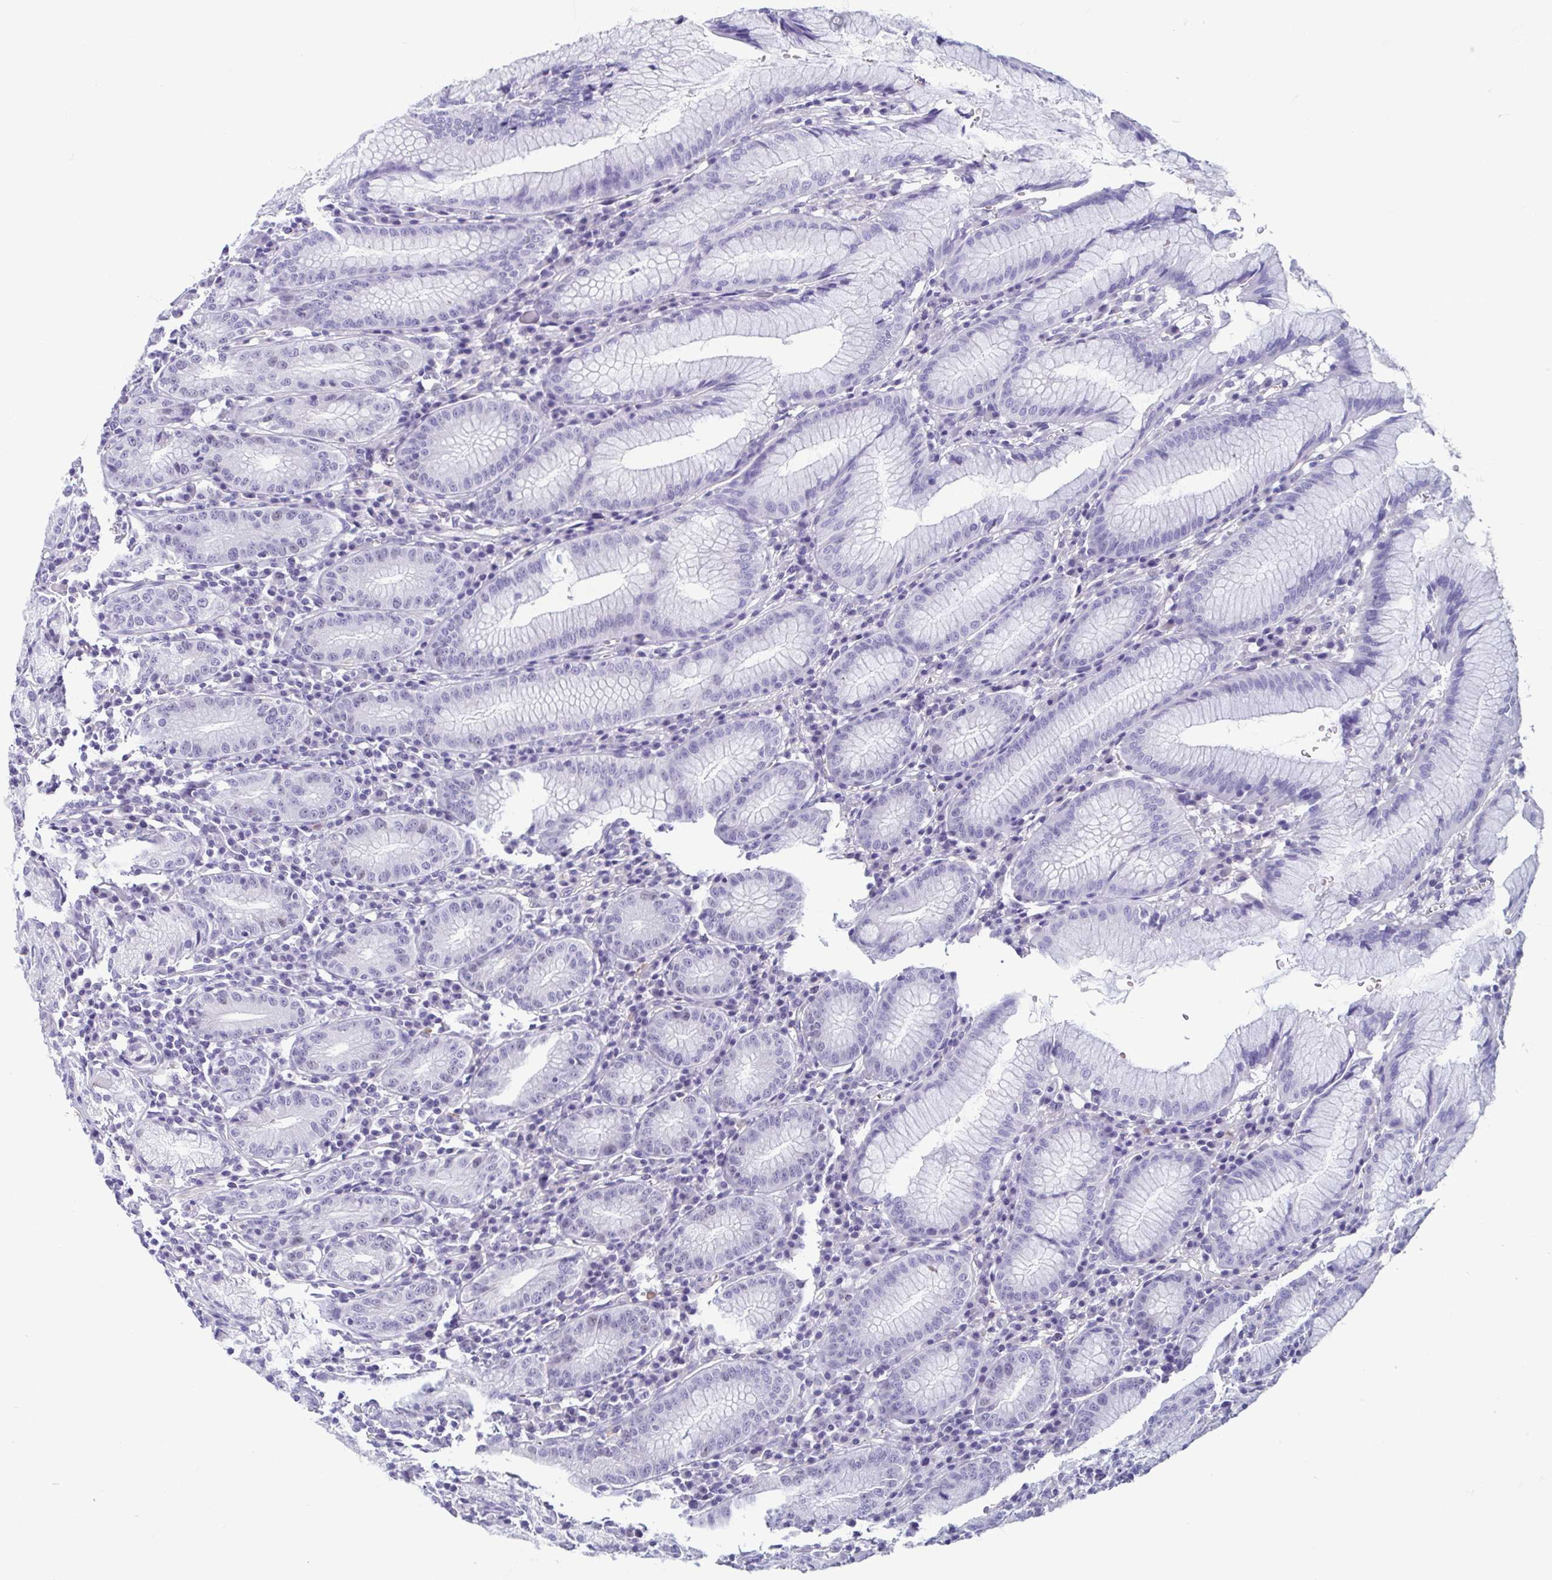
{"staining": {"intensity": "negative", "quantity": "none", "location": "none"}, "tissue": "stomach", "cell_type": "Glandular cells", "image_type": "normal", "snomed": [{"axis": "morphology", "description": "Normal tissue, NOS"}, {"axis": "topography", "description": "Stomach"}], "caption": "DAB (3,3'-diaminobenzidine) immunohistochemical staining of benign stomach reveals no significant positivity in glandular cells. The staining was performed using DAB to visualize the protein expression in brown, while the nuclei were stained in blue with hematoxylin (Magnification: 20x).", "gene": "MORC4", "patient": {"sex": "male", "age": 55}}